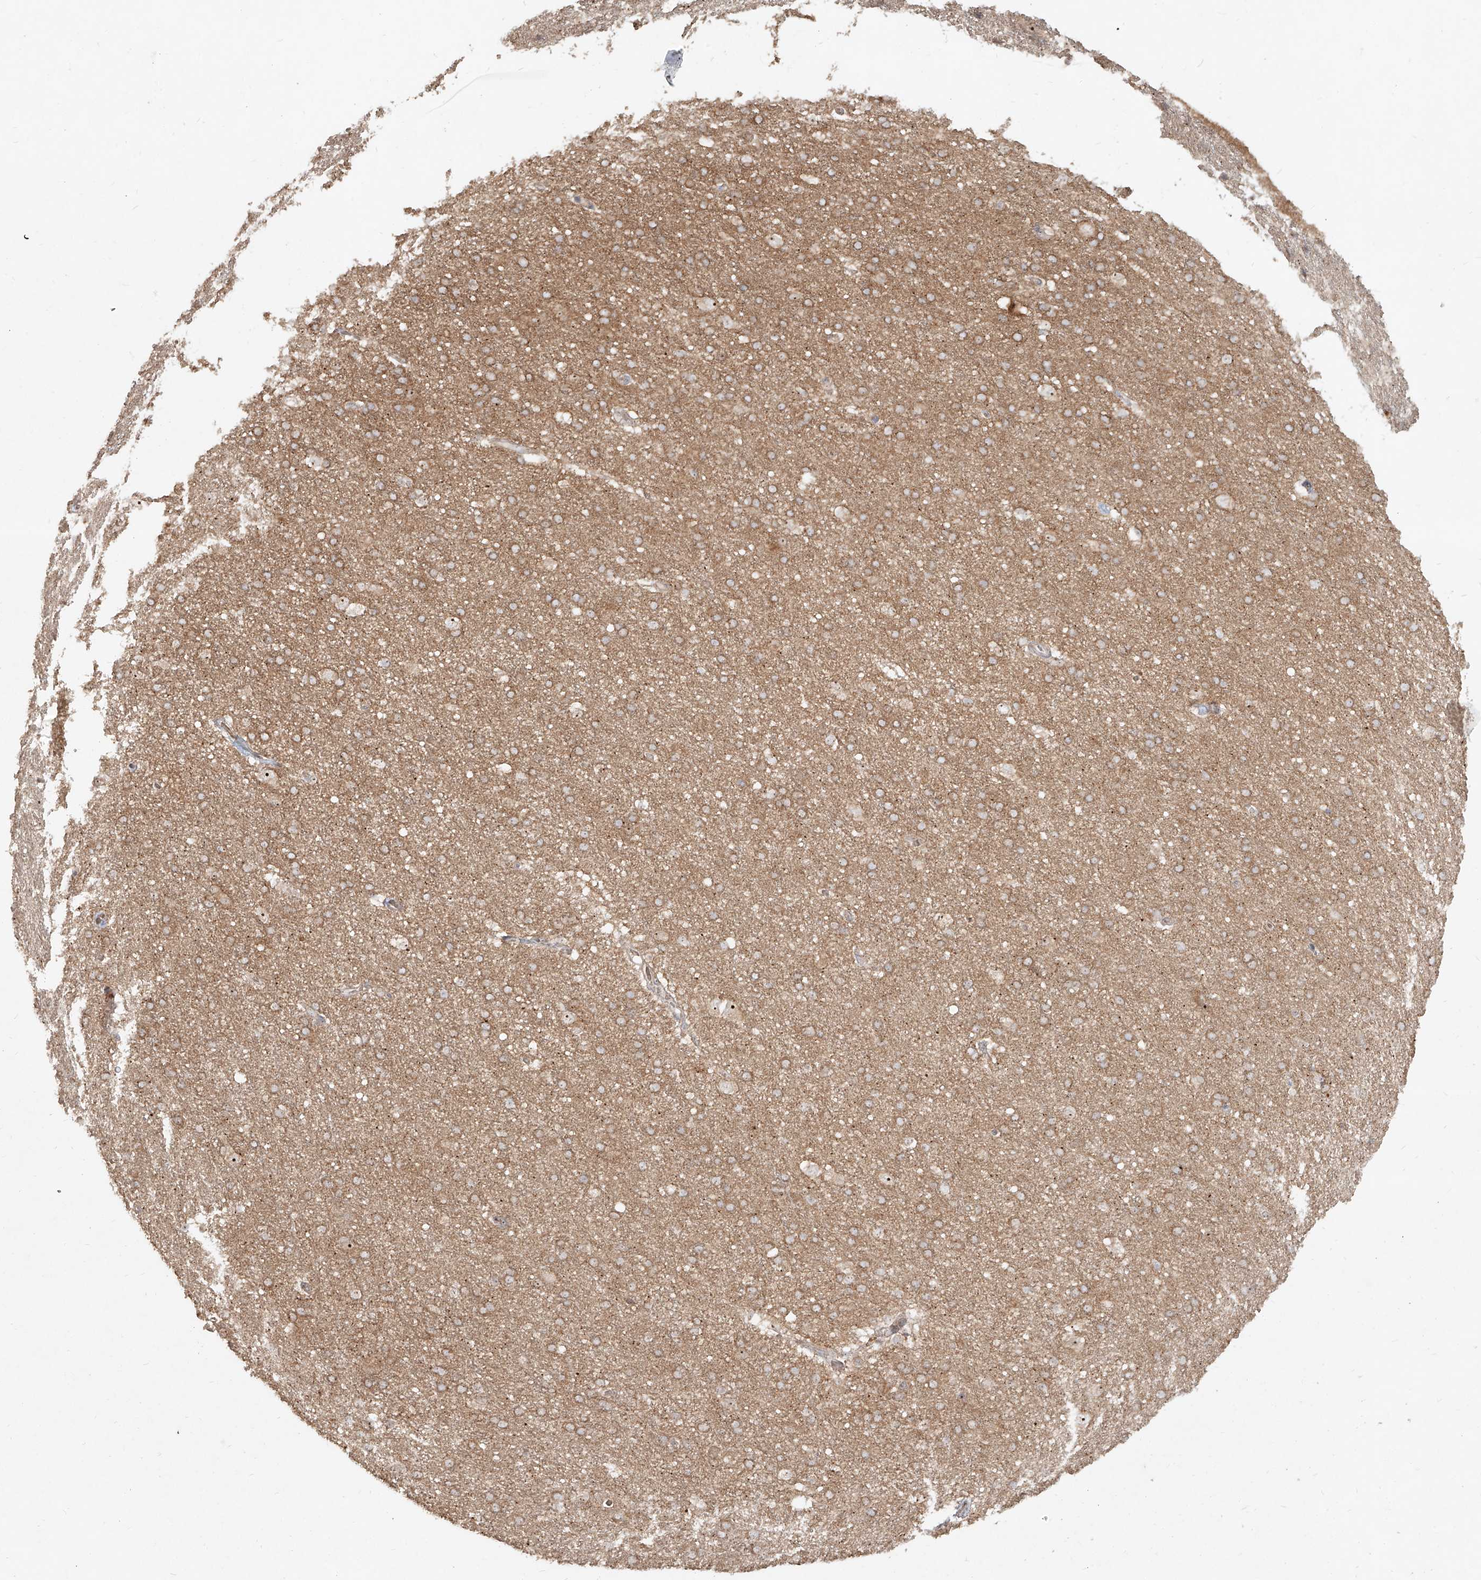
{"staining": {"intensity": "negative", "quantity": "none", "location": "none"}, "tissue": "cerebral cortex", "cell_type": "Endothelial cells", "image_type": "normal", "snomed": [{"axis": "morphology", "description": "Normal tissue, NOS"}, {"axis": "topography", "description": "Cerebral cortex"}], "caption": "Endothelial cells are negative for brown protein staining in normal cerebral cortex. (Stains: DAB immunohistochemistry with hematoxylin counter stain, Microscopy: brightfield microscopy at high magnification).", "gene": "BYSL", "patient": {"sex": "male", "age": 62}}